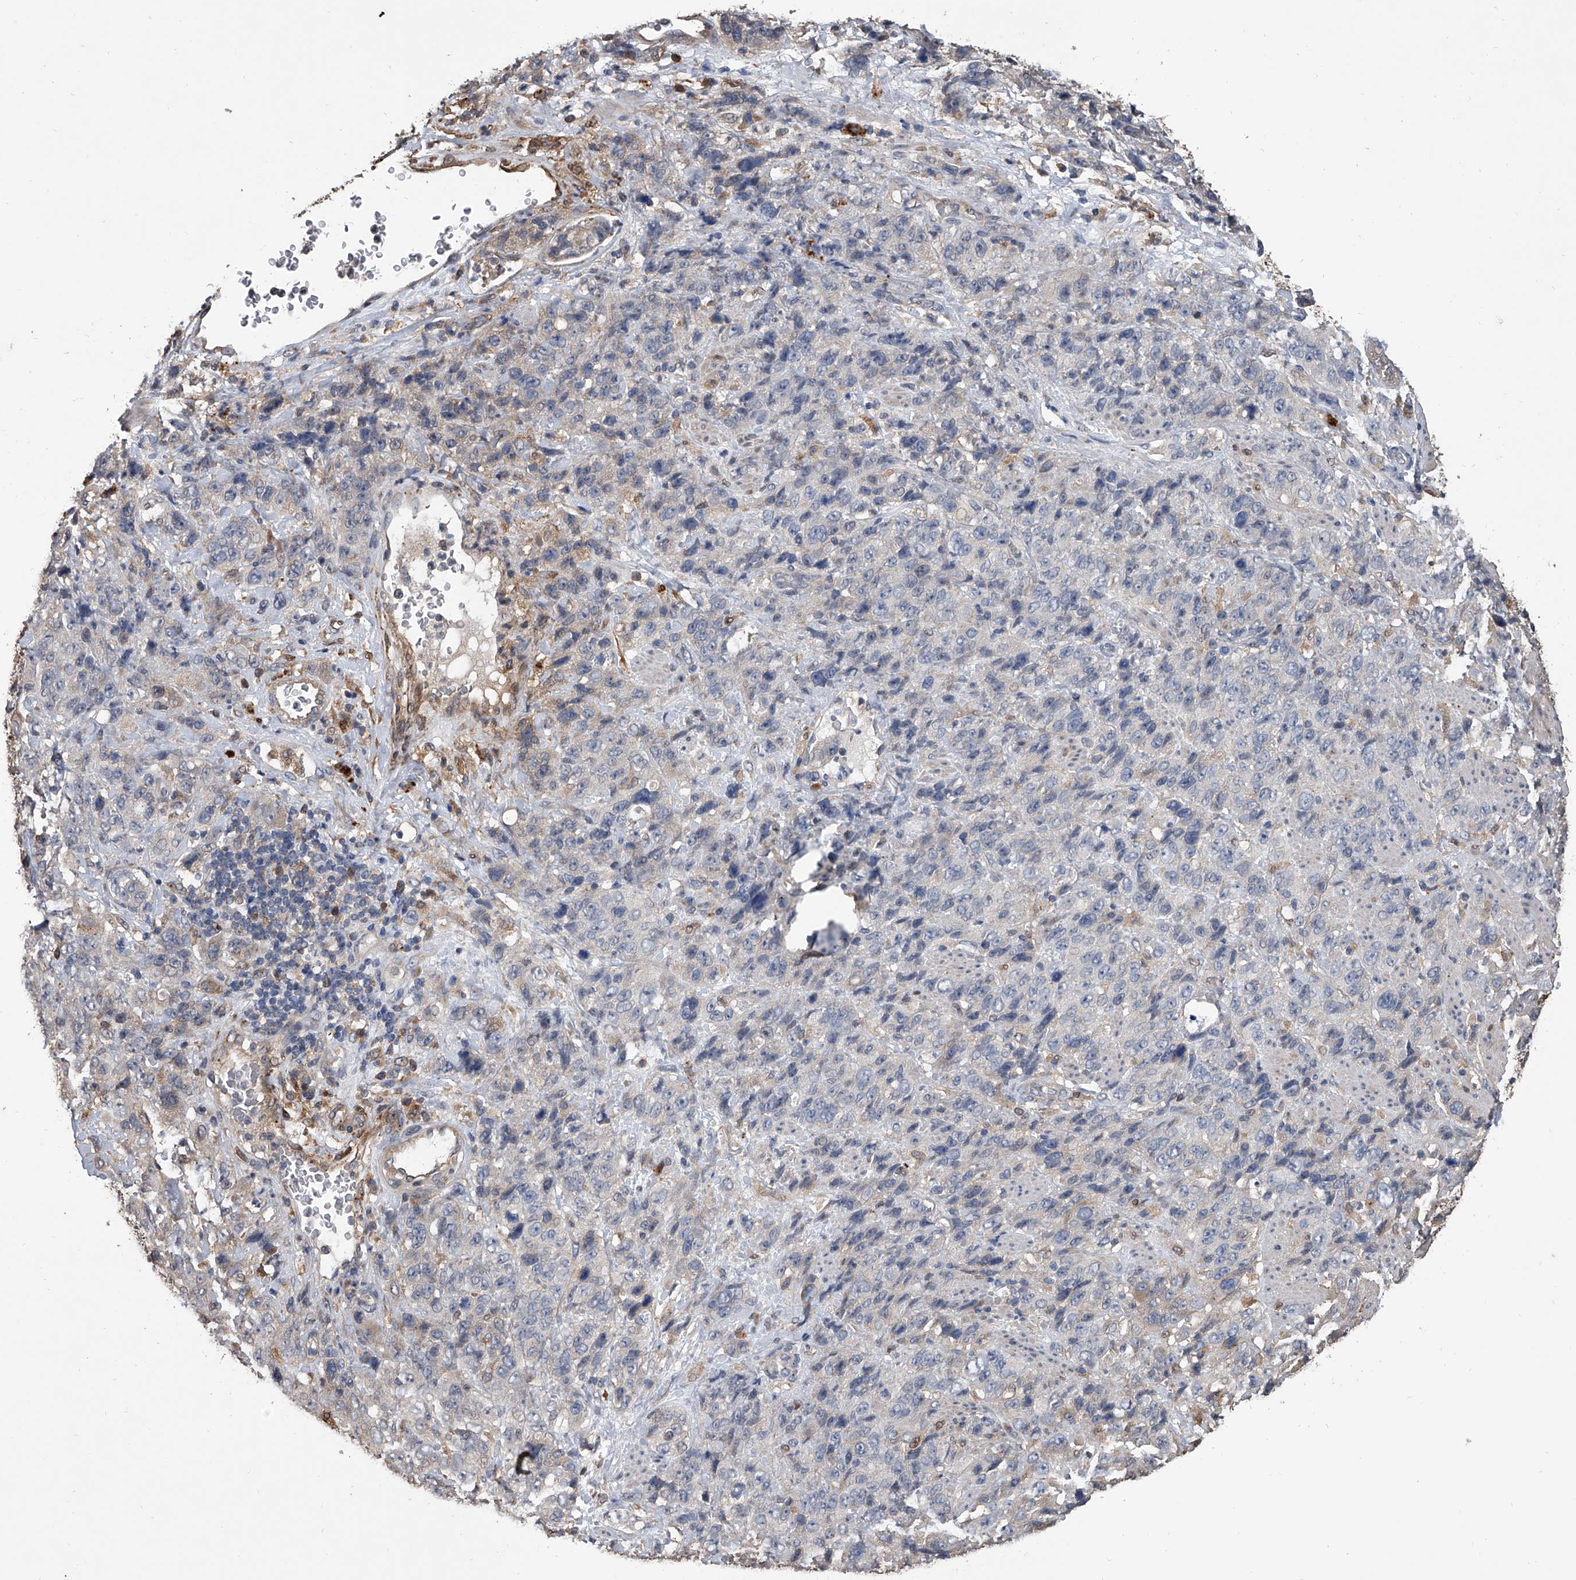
{"staining": {"intensity": "moderate", "quantity": "<25%", "location": "cytoplasmic/membranous"}, "tissue": "stomach cancer", "cell_type": "Tumor cells", "image_type": "cancer", "snomed": [{"axis": "morphology", "description": "Adenocarcinoma, NOS"}, {"axis": "topography", "description": "Stomach"}], "caption": "Immunohistochemistry photomicrograph of human stomach adenocarcinoma stained for a protein (brown), which exhibits low levels of moderate cytoplasmic/membranous staining in about <25% of tumor cells.", "gene": "DOCK9", "patient": {"sex": "male", "age": 48}}